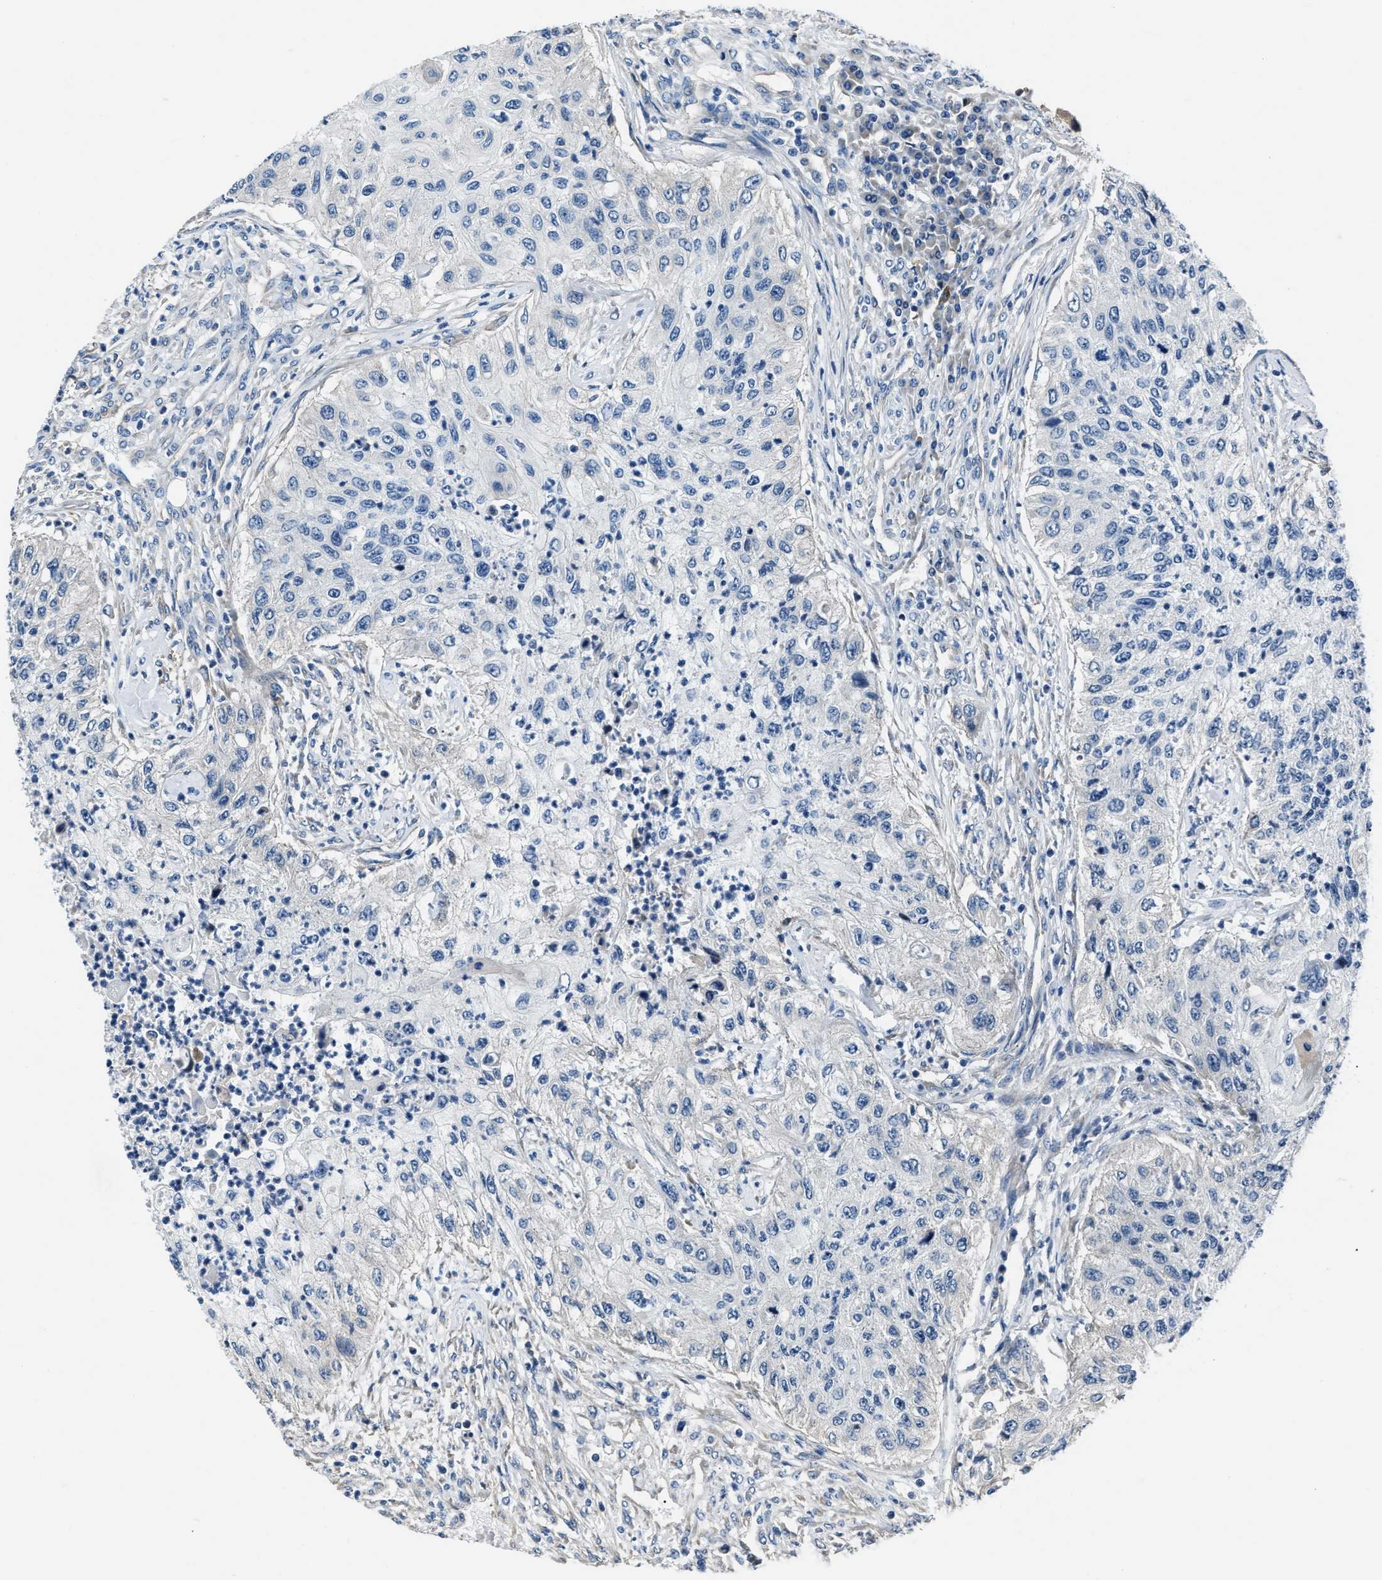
{"staining": {"intensity": "negative", "quantity": "none", "location": "none"}, "tissue": "urothelial cancer", "cell_type": "Tumor cells", "image_type": "cancer", "snomed": [{"axis": "morphology", "description": "Urothelial carcinoma, High grade"}, {"axis": "topography", "description": "Urinary bladder"}], "caption": "Immunohistochemistry image of neoplastic tissue: urothelial carcinoma (high-grade) stained with DAB displays no significant protein expression in tumor cells.", "gene": "MPDZ", "patient": {"sex": "female", "age": 60}}